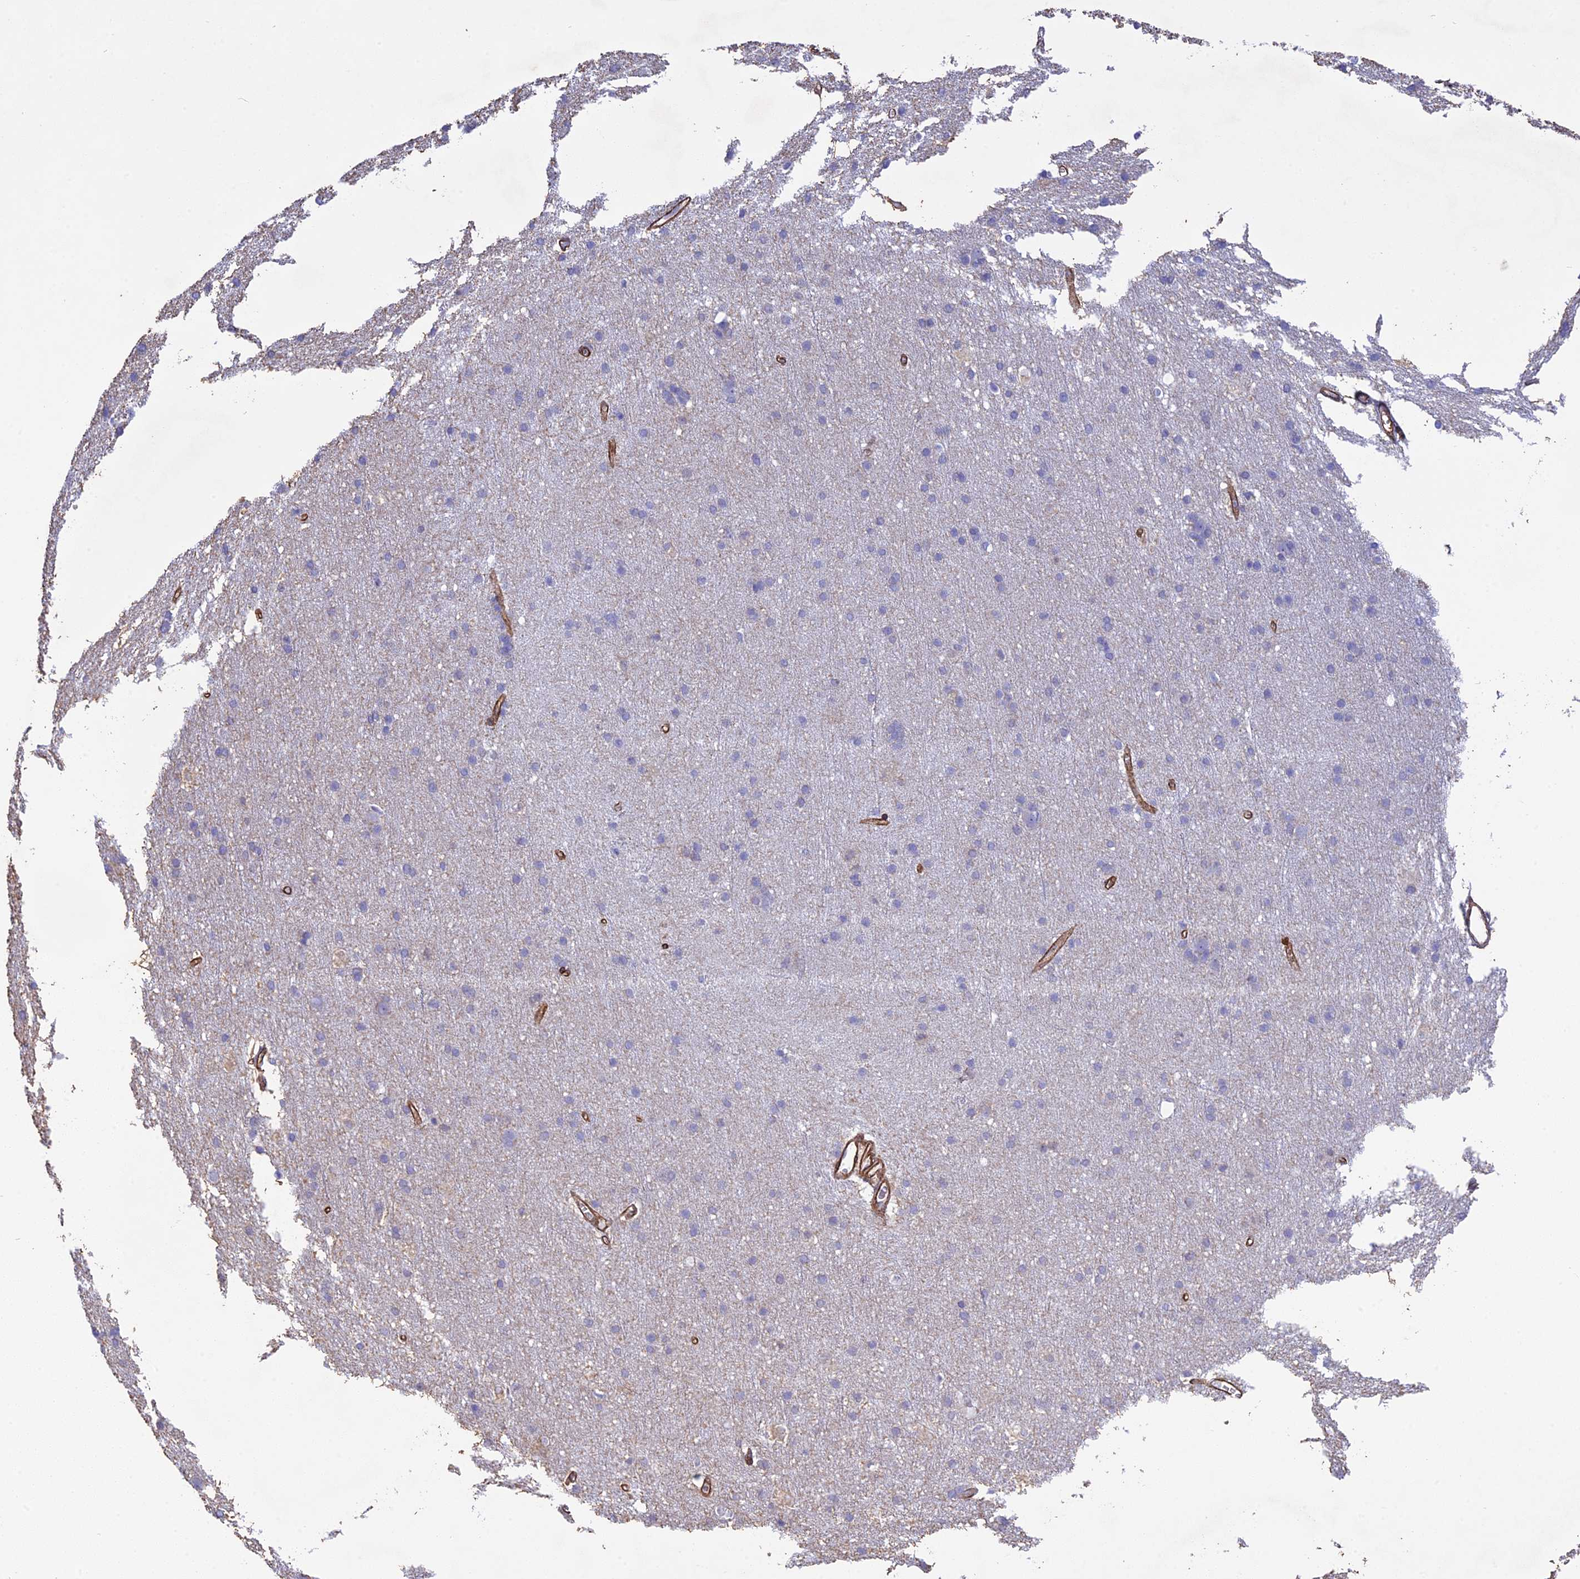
{"staining": {"intensity": "strong", "quantity": ">75%", "location": "cytoplasmic/membranous"}, "tissue": "cerebral cortex", "cell_type": "Endothelial cells", "image_type": "normal", "snomed": [{"axis": "morphology", "description": "Normal tissue, NOS"}, {"axis": "topography", "description": "Cerebral cortex"}], "caption": "DAB (3,3'-diaminobenzidine) immunohistochemical staining of normal human cerebral cortex displays strong cytoplasmic/membranous protein staining in about >75% of endothelial cells. Nuclei are stained in blue.", "gene": "TNS1", "patient": {"sex": "male", "age": 54}}